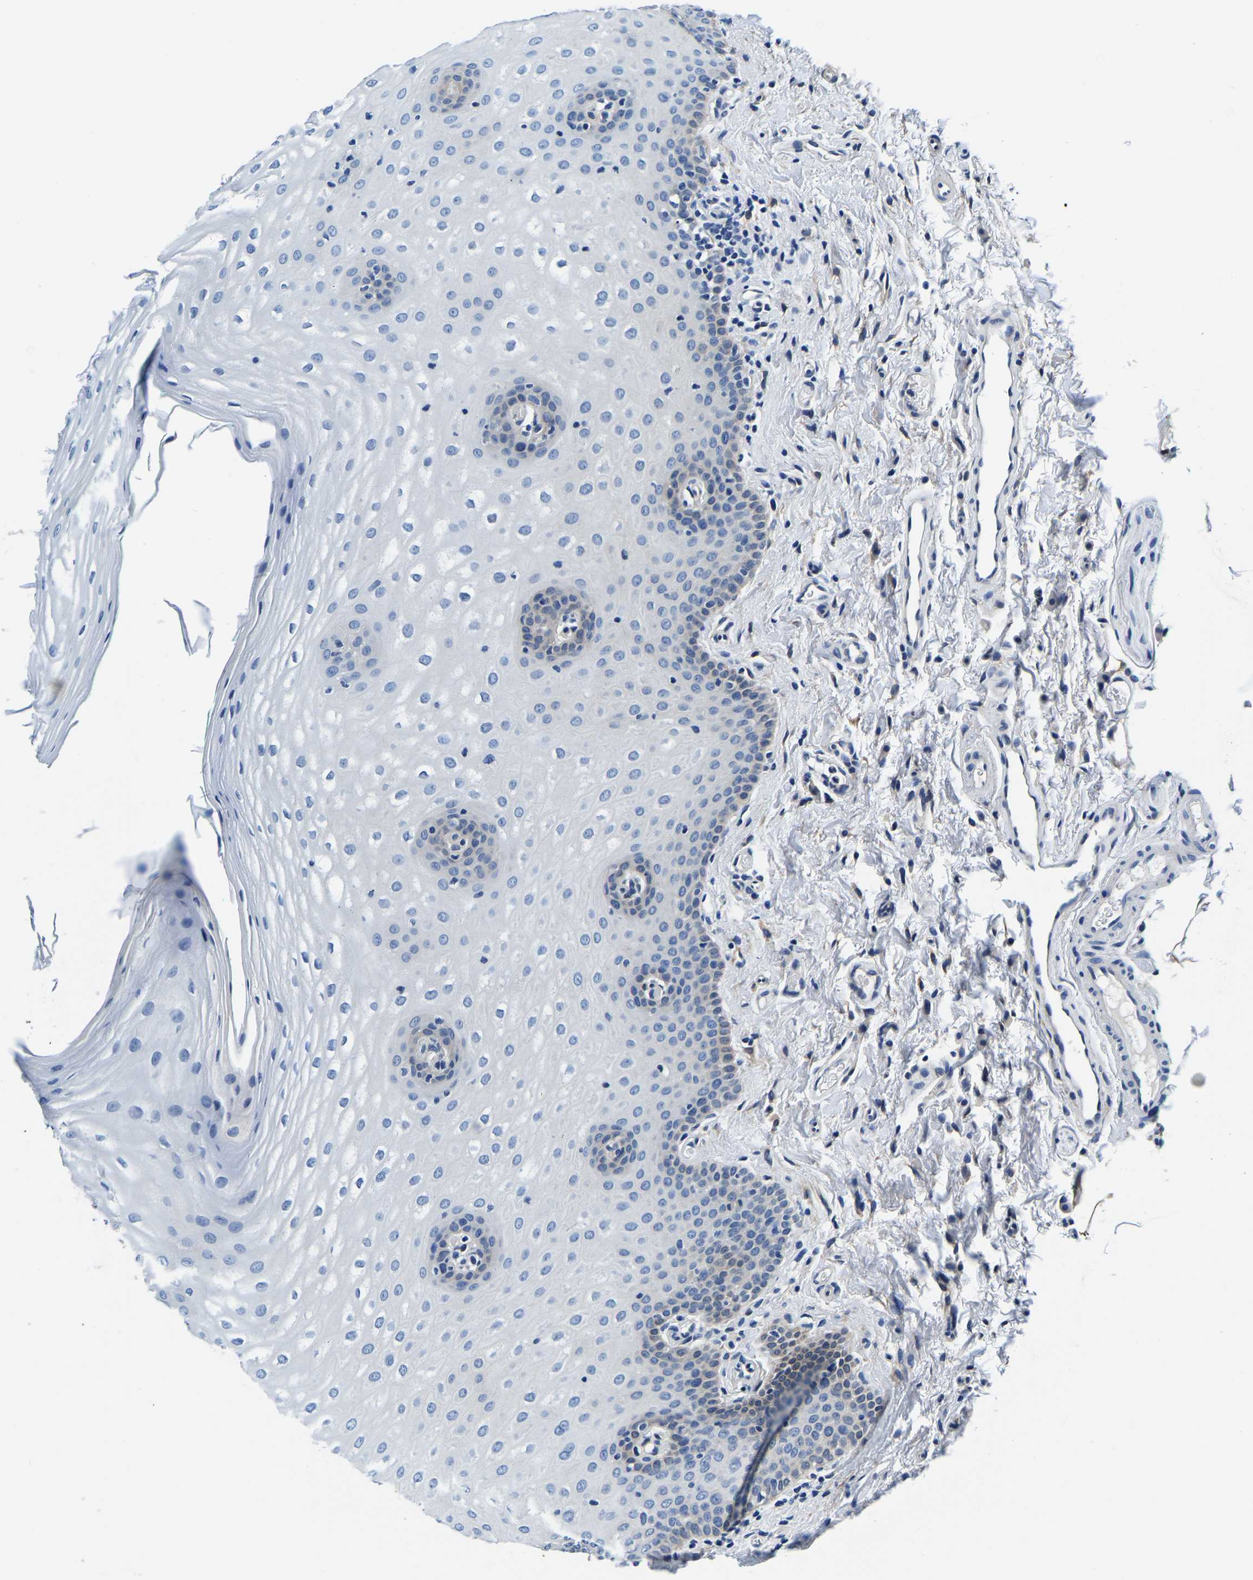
{"staining": {"intensity": "negative", "quantity": "none", "location": "none"}, "tissue": "oral mucosa", "cell_type": "Squamous epithelial cells", "image_type": "normal", "snomed": [{"axis": "morphology", "description": "Normal tissue, NOS"}, {"axis": "topography", "description": "Skin"}, {"axis": "topography", "description": "Oral tissue"}], "caption": "An IHC micrograph of unremarkable oral mucosa is shown. There is no staining in squamous epithelial cells of oral mucosa. (Stains: DAB (3,3'-diaminobenzidine) immunohistochemistry (IHC) with hematoxylin counter stain, Microscopy: brightfield microscopy at high magnification).", "gene": "ACO1", "patient": {"sex": "male", "age": 84}}